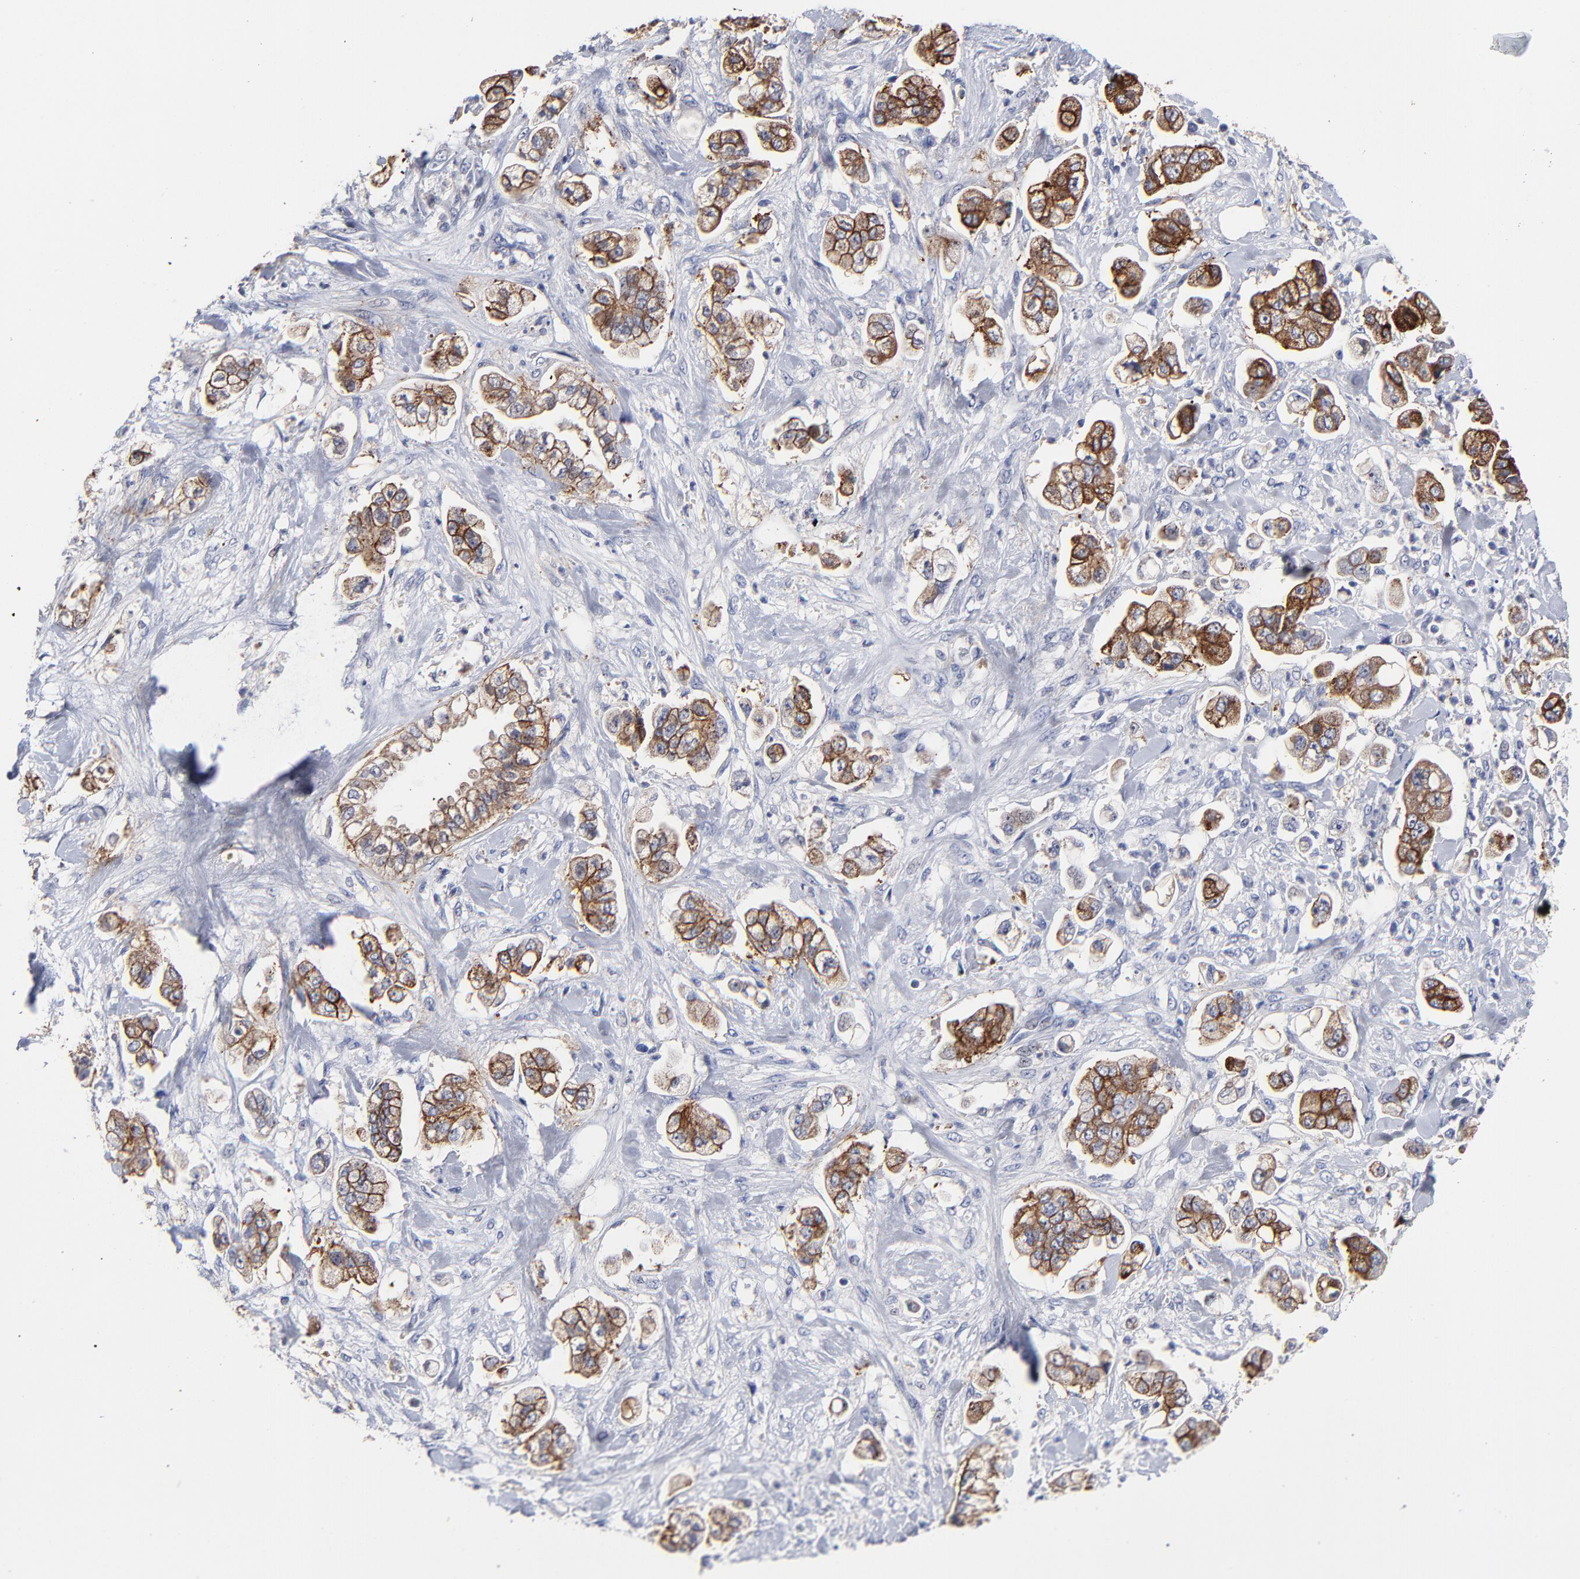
{"staining": {"intensity": "weak", "quantity": ">75%", "location": "cytoplasmic/membranous"}, "tissue": "stomach cancer", "cell_type": "Tumor cells", "image_type": "cancer", "snomed": [{"axis": "morphology", "description": "Adenocarcinoma, NOS"}, {"axis": "topography", "description": "Stomach"}], "caption": "IHC of human adenocarcinoma (stomach) displays low levels of weak cytoplasmic/membranous expression in approximately >75% of tumor cells.", "gene": "CXADR", "patient": {"sex": "male", "age": 62}}